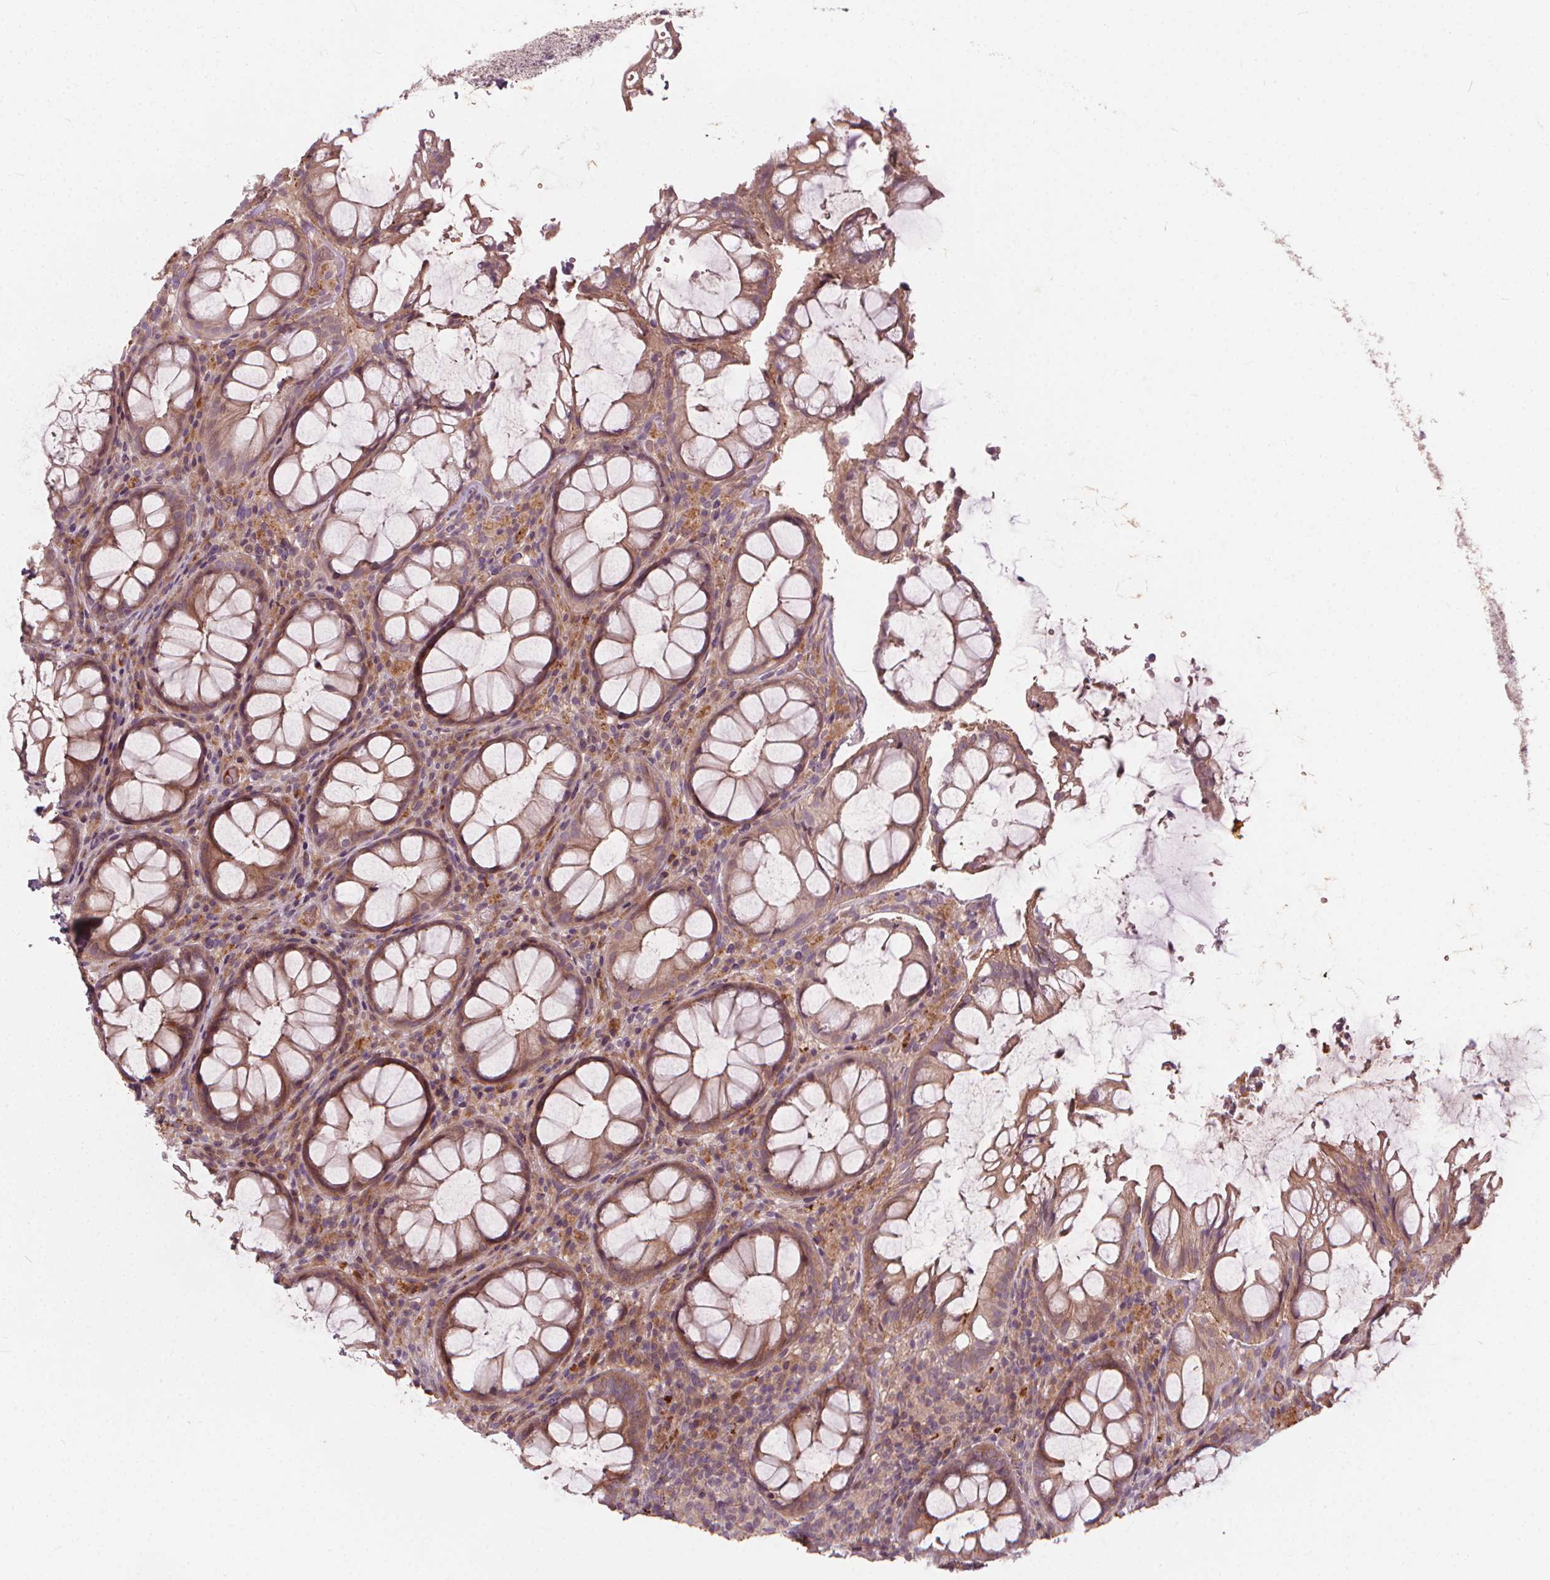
{"staining": {"intensity": "moderate", "quantity": "25%-75%", "location": "cytoplasmic/membranous"}, "tissue": "rectum", "cell_type": "Glandular cells", "image_type": "normal", "snomed": [{"axis": "morphology", "description": "Normal tissue, NOS"}, {"axis": "topography", "description": "Rectum"}], "caption": "Rectum stained for a protein (brown) shows moderate cytoplasmic/membranous positive staining in approximately 25%-75% of glandular cells.", "gene": "IPO13", "patient": {"sex": "male", "age": 72}}